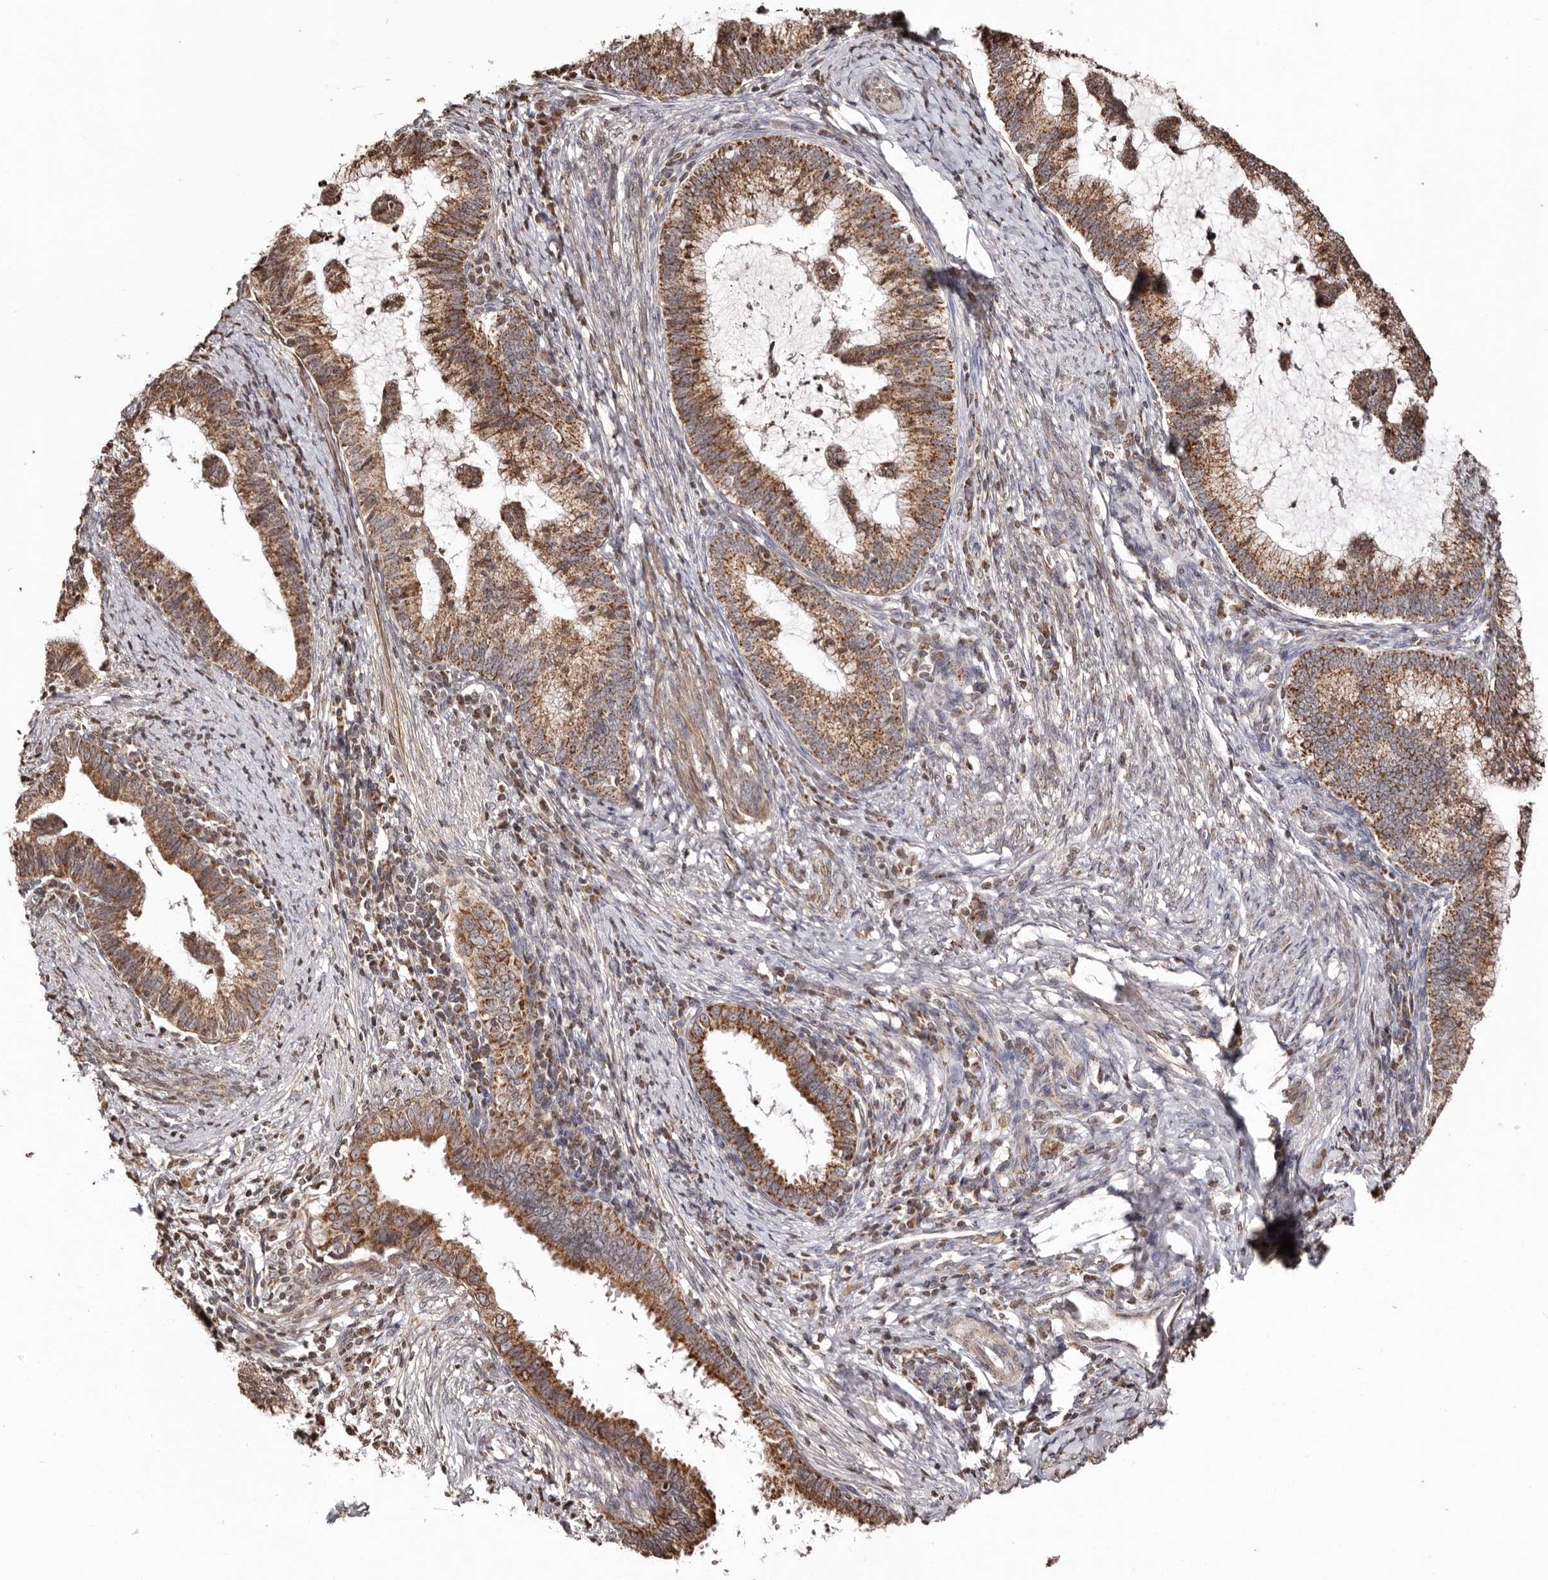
{"staining": {"intensity": "moderate", "quantity": ">75%", "location": "cytoplasmic/membranous"}, "tissue": "cervical cancer", "cell_type": "Tumor cells", "image_type": "cancer", "snomed": [{"axis": "morphology", "description": "Adenocarcinoma, NOS"}, {"axis": "topography", "description": "Cervix"}], "caption": "Immunohistochemistry of adenocarcinoma (cervical) reveals medium levels of moderate cytoplasmic/membranous expression in about >75% of tumor cells.", "gene": "CCDC190", "patient": {"sex": "female", "age": 36}}